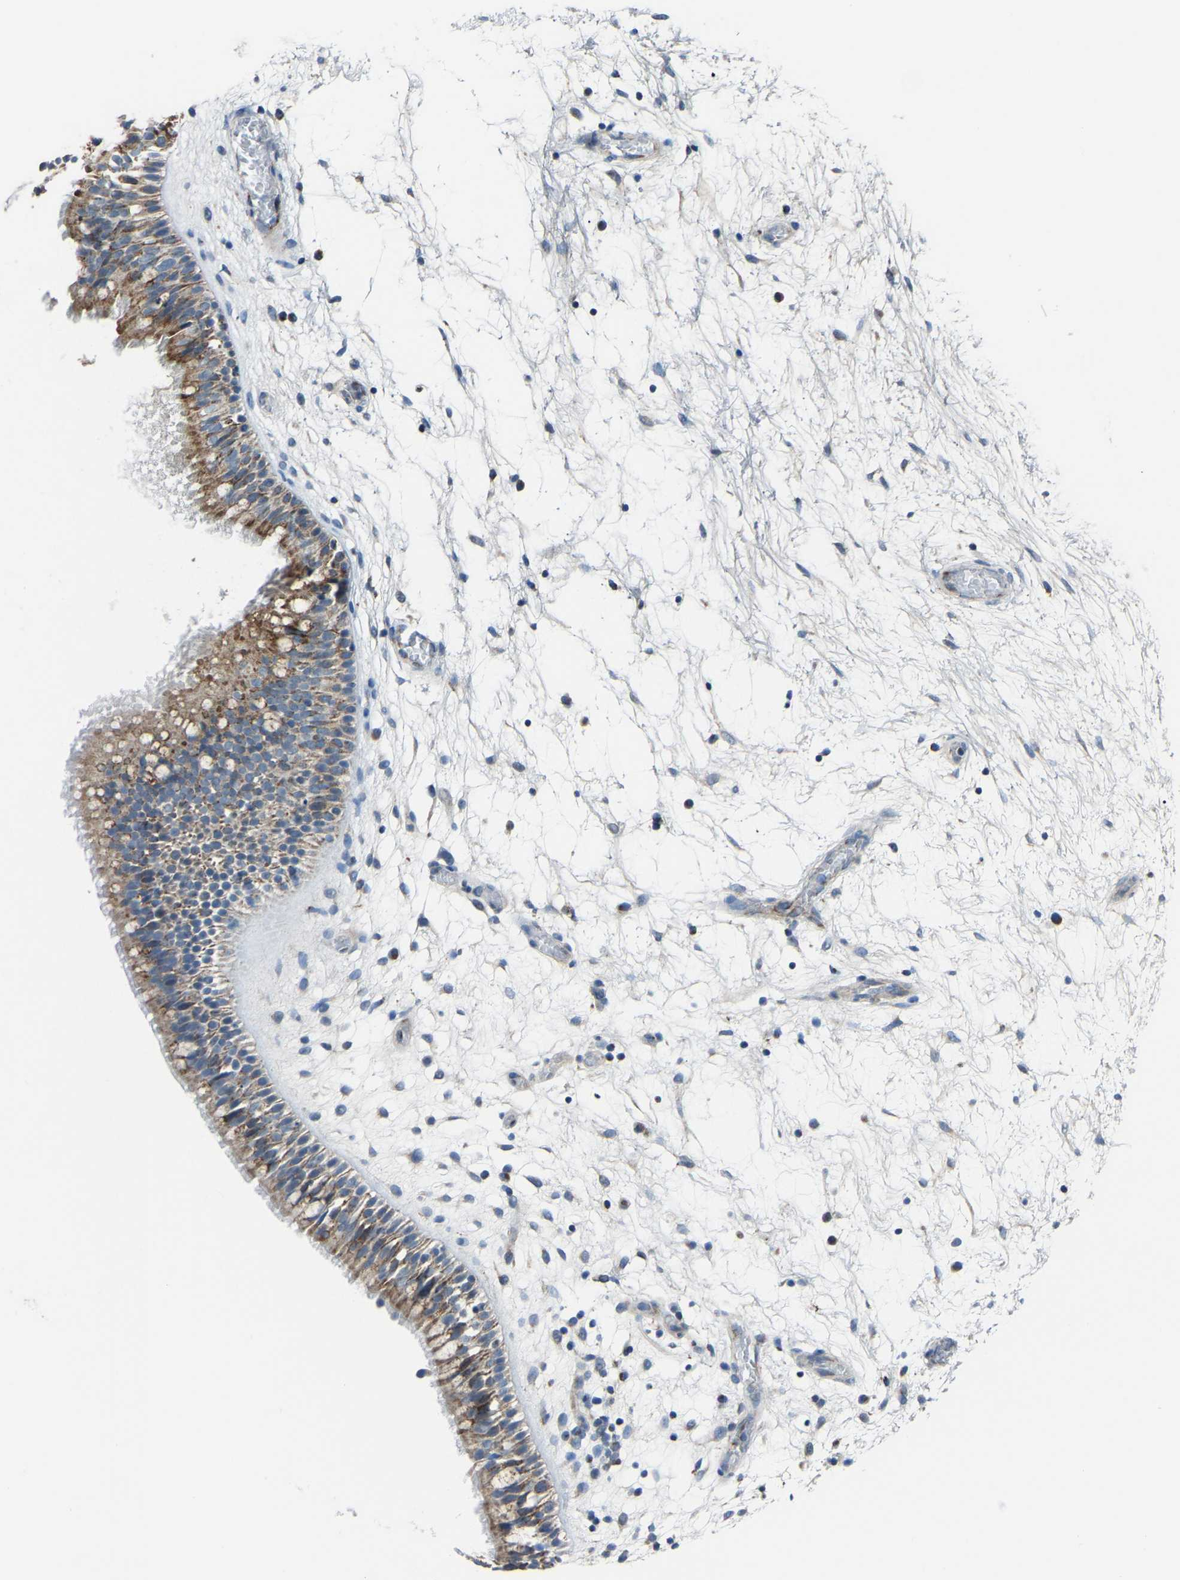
{"staining": {"intensity": "strong", "quantity": ">75%", "location": "cytoplasmic/membranous"}, "tissue": "nasopharynx", "cell_type": "Respiratory epithelial cells", "image_type": "normal", "snomed": [{"axis": "morphology", "description": "Normal tissue, NOS"}, {"axis": "morphology", "description": "Inflammation, NOS"}, {"axis": "topography", "description": "Nasopharynx"}], "caption": "A high amount of strong cytoplasmic/membranous staining is present in approximately >75% of respiratory epithelial cells in benign nasopharynx. (IHC, brightfield microscopy, high magnification).", "gene": "CANT1", "patient": {"sex": "male", "age": 48}}